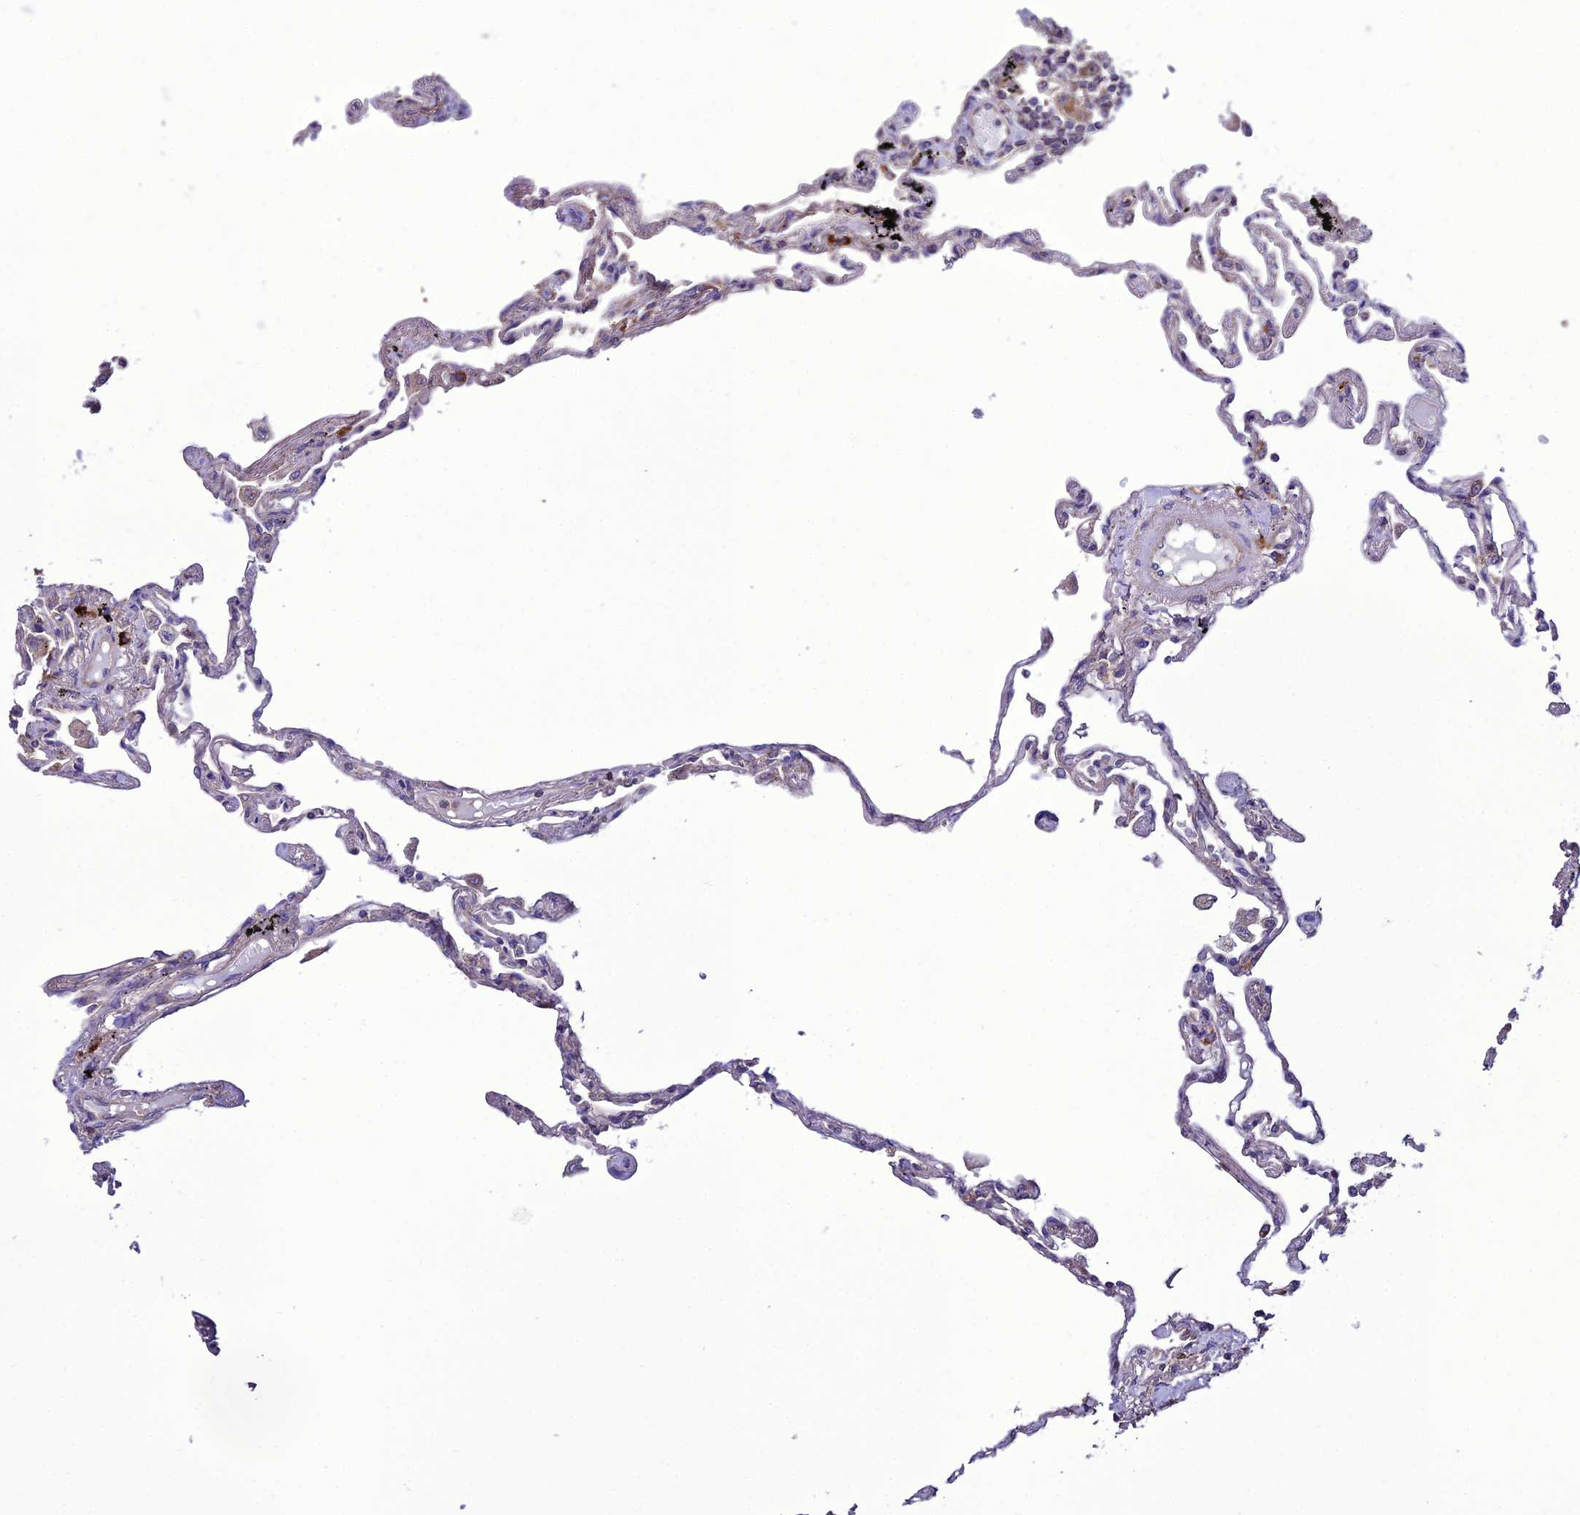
{"staining": {"intensity": "negative", "quantity": "none", "location": "none"}, "tissue": "lung", "cell_type": "Alveolar cells", "image_type": "normal", "snomed": [{"axis": "morphology", "description": "Normal tissue, NOS"}, {"axis": "topography", "description": "Lung"}], "caption": "Alveolar cells show no significant staining in unremarkable lung. (Immunohistochemistry (ihc), brightfield microscopy, high magnification).", "gene": "PPIL3", "patient": {"sex": "female", "age": 67}}